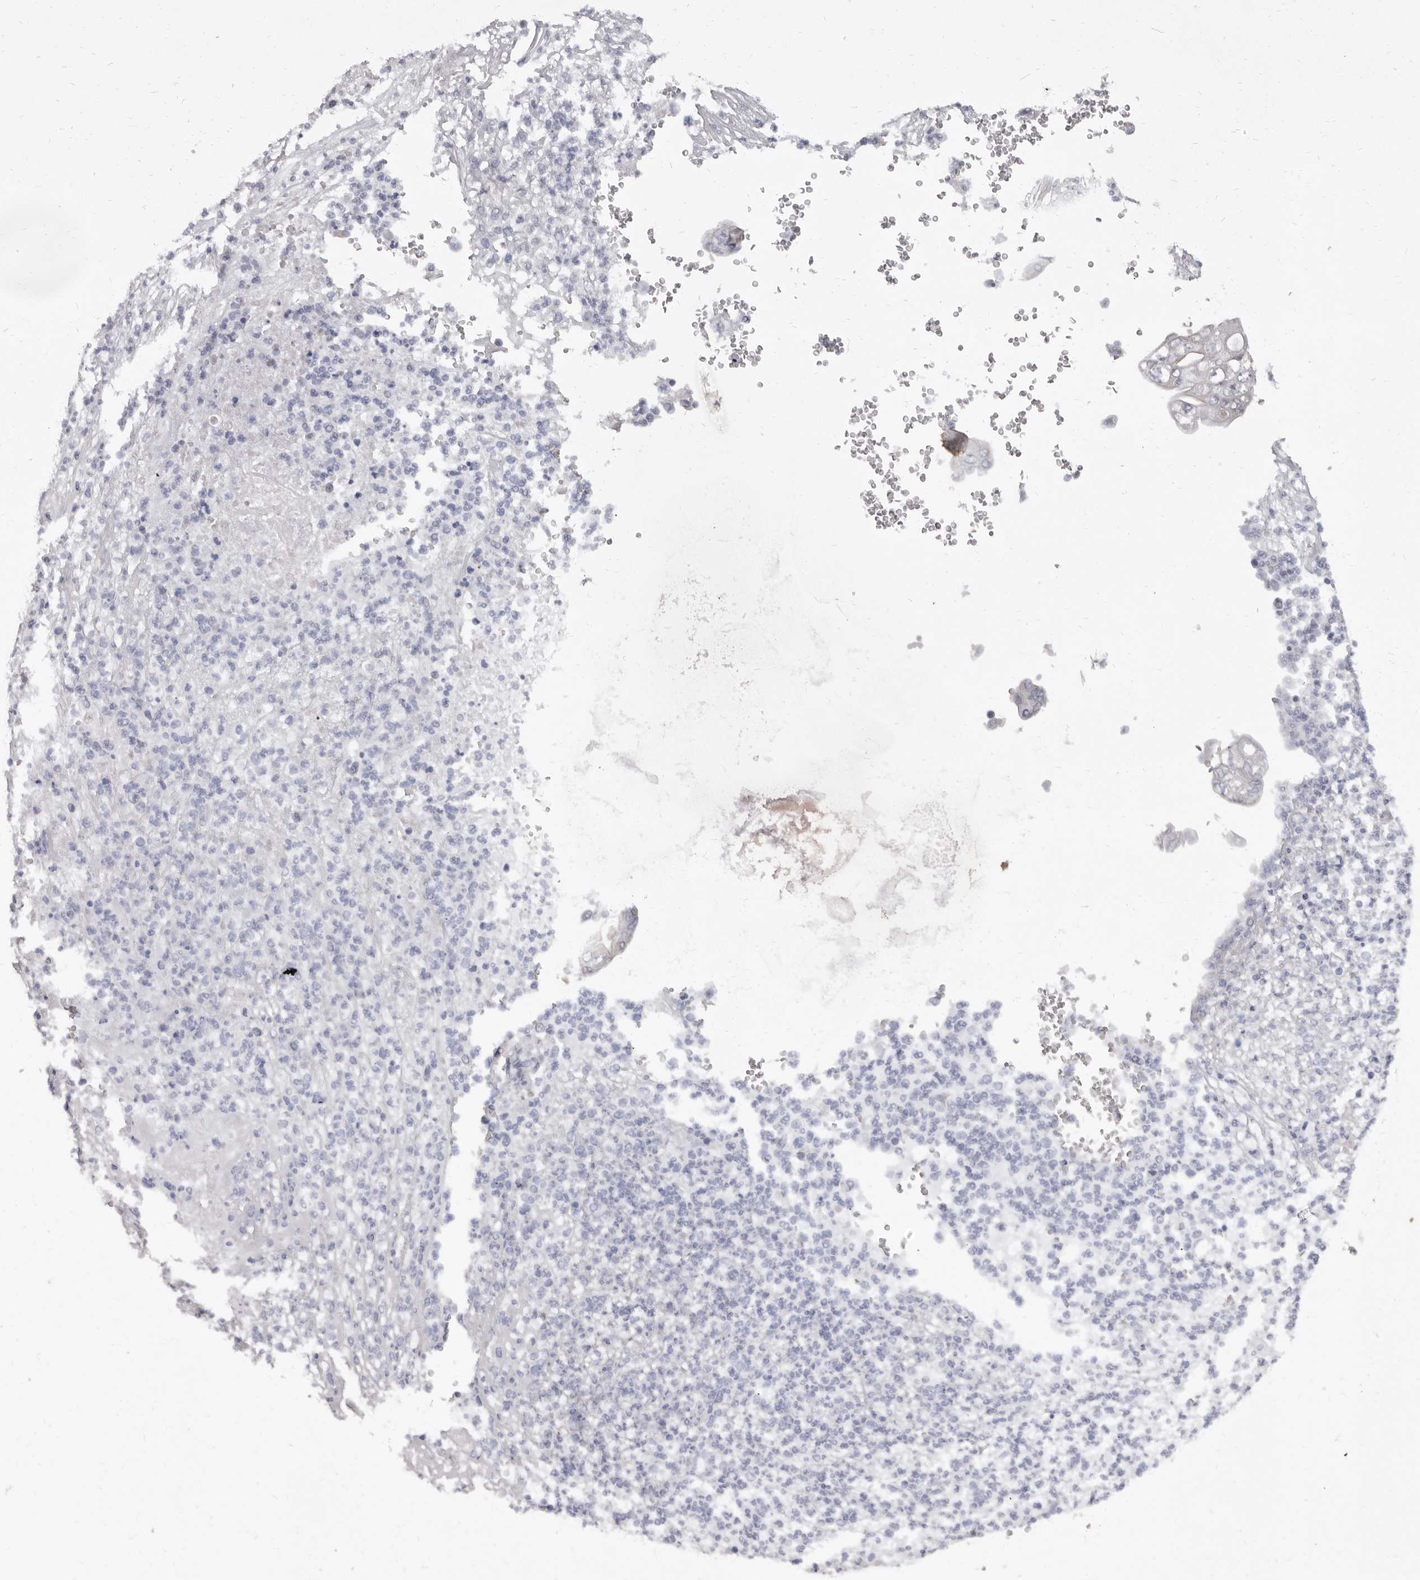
{"staining": {"intensity": "negative", "quantity": "none", "location": "none"}, "tissue": "stomach cancer", "cell_type": "Tumor cells", "image_type": "cancer", "snomed": [{"axis": "morphology", "description": "Adenocarcinoma, NOS"}, {"axis": "topography", "description": "Stomach"}], "caption": "Human stomach adenocarcinoma stained for a protein using immunohistochemistry (IHC) reveals no expression in tumor cells.", "gene": "KHDRBS2", "patient": {"sex": "female", "age": 73}}